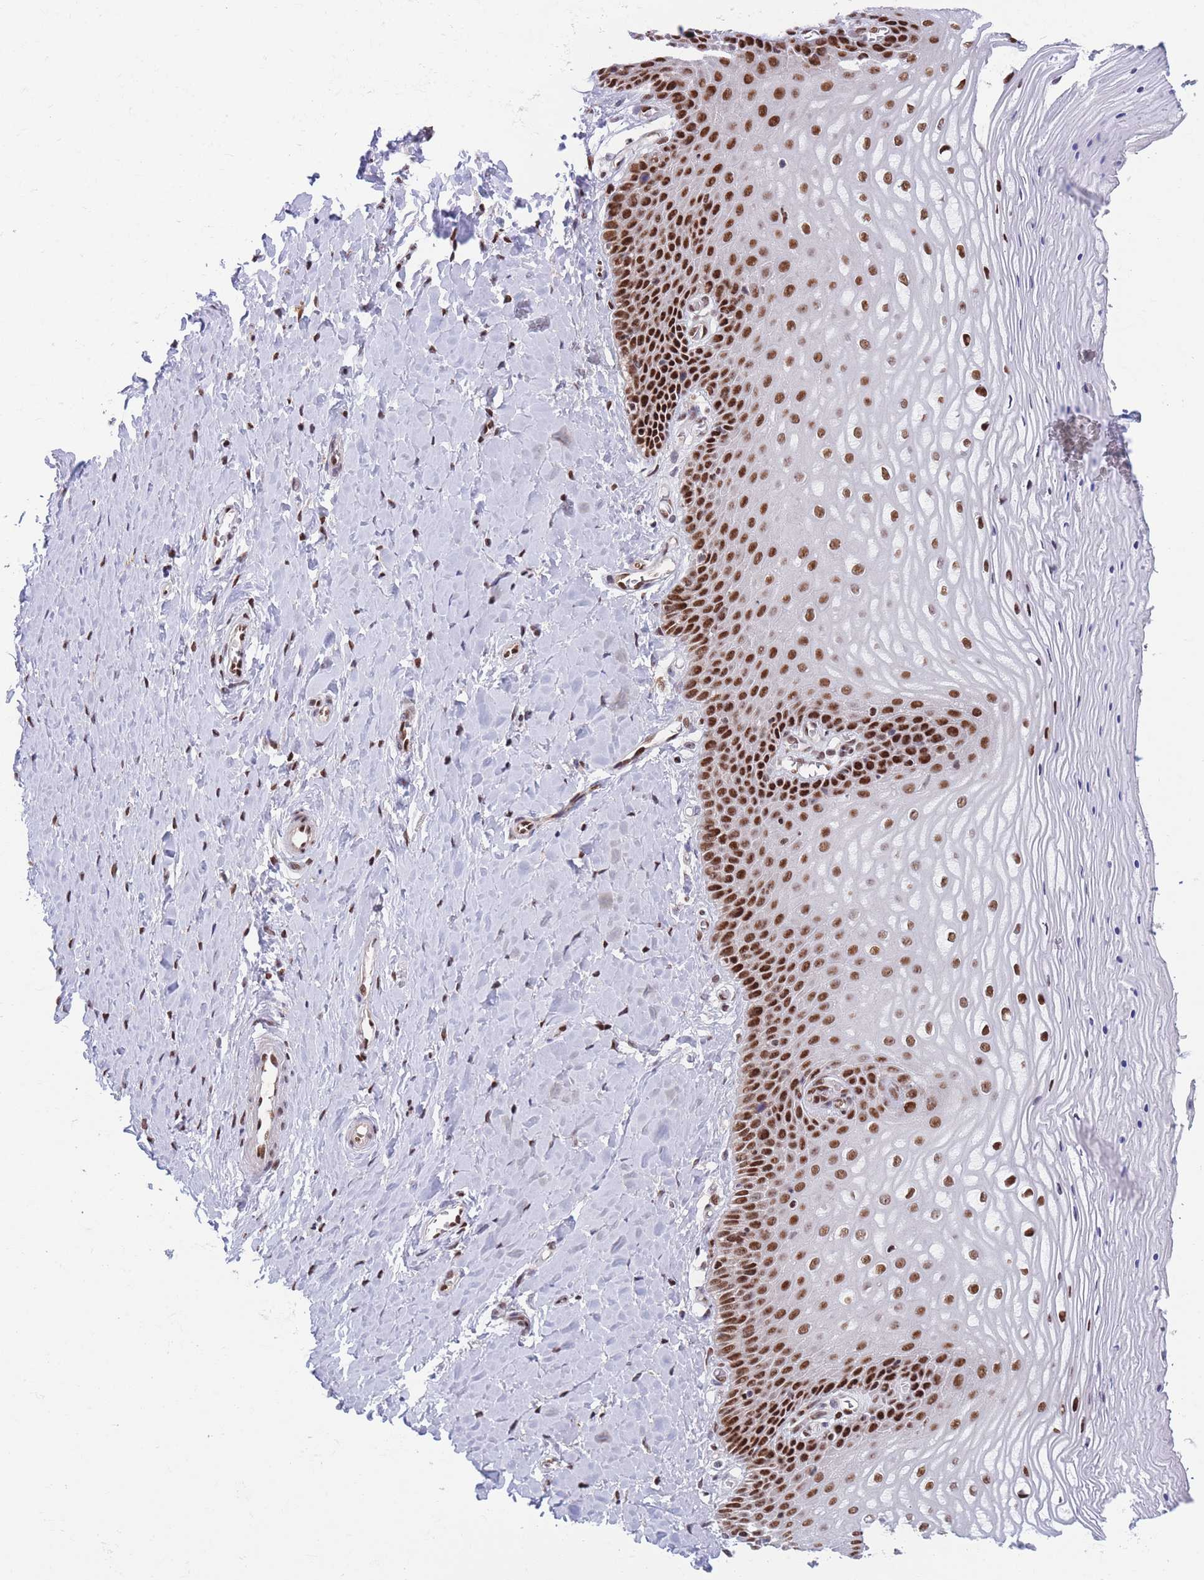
{"staining": {"intensity": "strong", "quantity": ">75%", "location": "nuclear"}, "tissue": "vagina", "cell_type": "Squamous epithelial cells", "image_type": "normal", "snomed": [{"axis": "morphology", "description": "Normal tissue, NOS"}, {"axis": "topography", "description": "Vagina"}], "caption": "The photomicrograph demonstrates immunohistochemical staining of normal vagina. There is strong nuclear expression is identified in approximately >75% of squamous epithelial cells. (IHC, brightfield microscopy, high magnification).", "gene": "DNAJC3", "patient": {"sex": "female", "age": 65}}